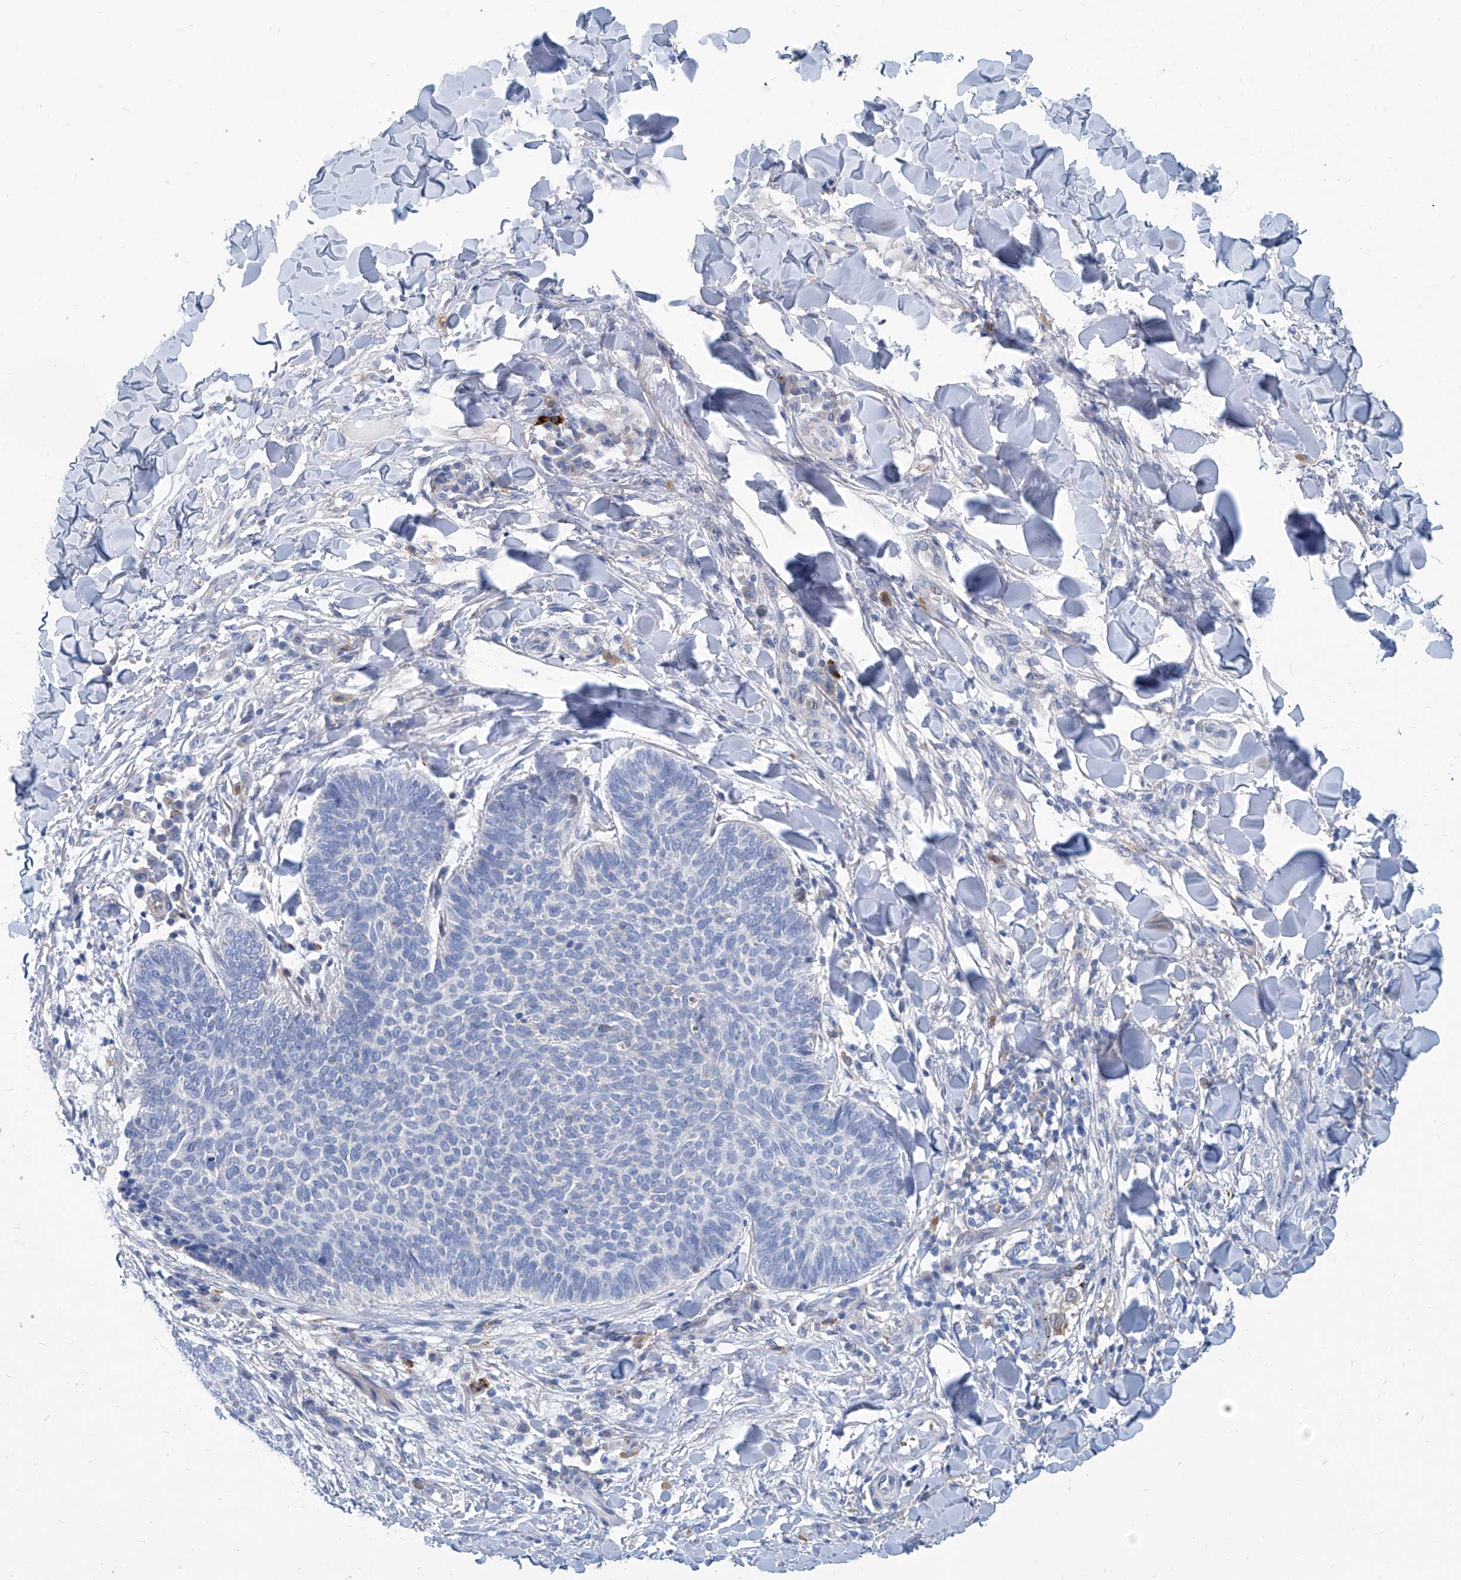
{"staining": {"intensity": "negative", "quantity": "none", "location": "none"}, "tissue": "skin cancer", "cell_type": "Tumor cells", "image_type": "cancer", "snomed": [{"axis": "morphology", "description": "Normal tissue, NOS"}, {"axis": "morphology", "description": "Basal cell carcinoma"}, {"axis": "topography", "description": "Skin"}], "caption": "Skin basal cell carcinoma was stained to show a protein in brown. There is no significant positivity in tumor cells. (Stains: DAB (3,3'-diaminobenzidine) immunohistochemistry (IHC) with hematoxylin counter stain, Microscopy: brightfield microscopy at high magnification).", "gene": "FPR2", "patient": {"sex": "male", "age": 50}}